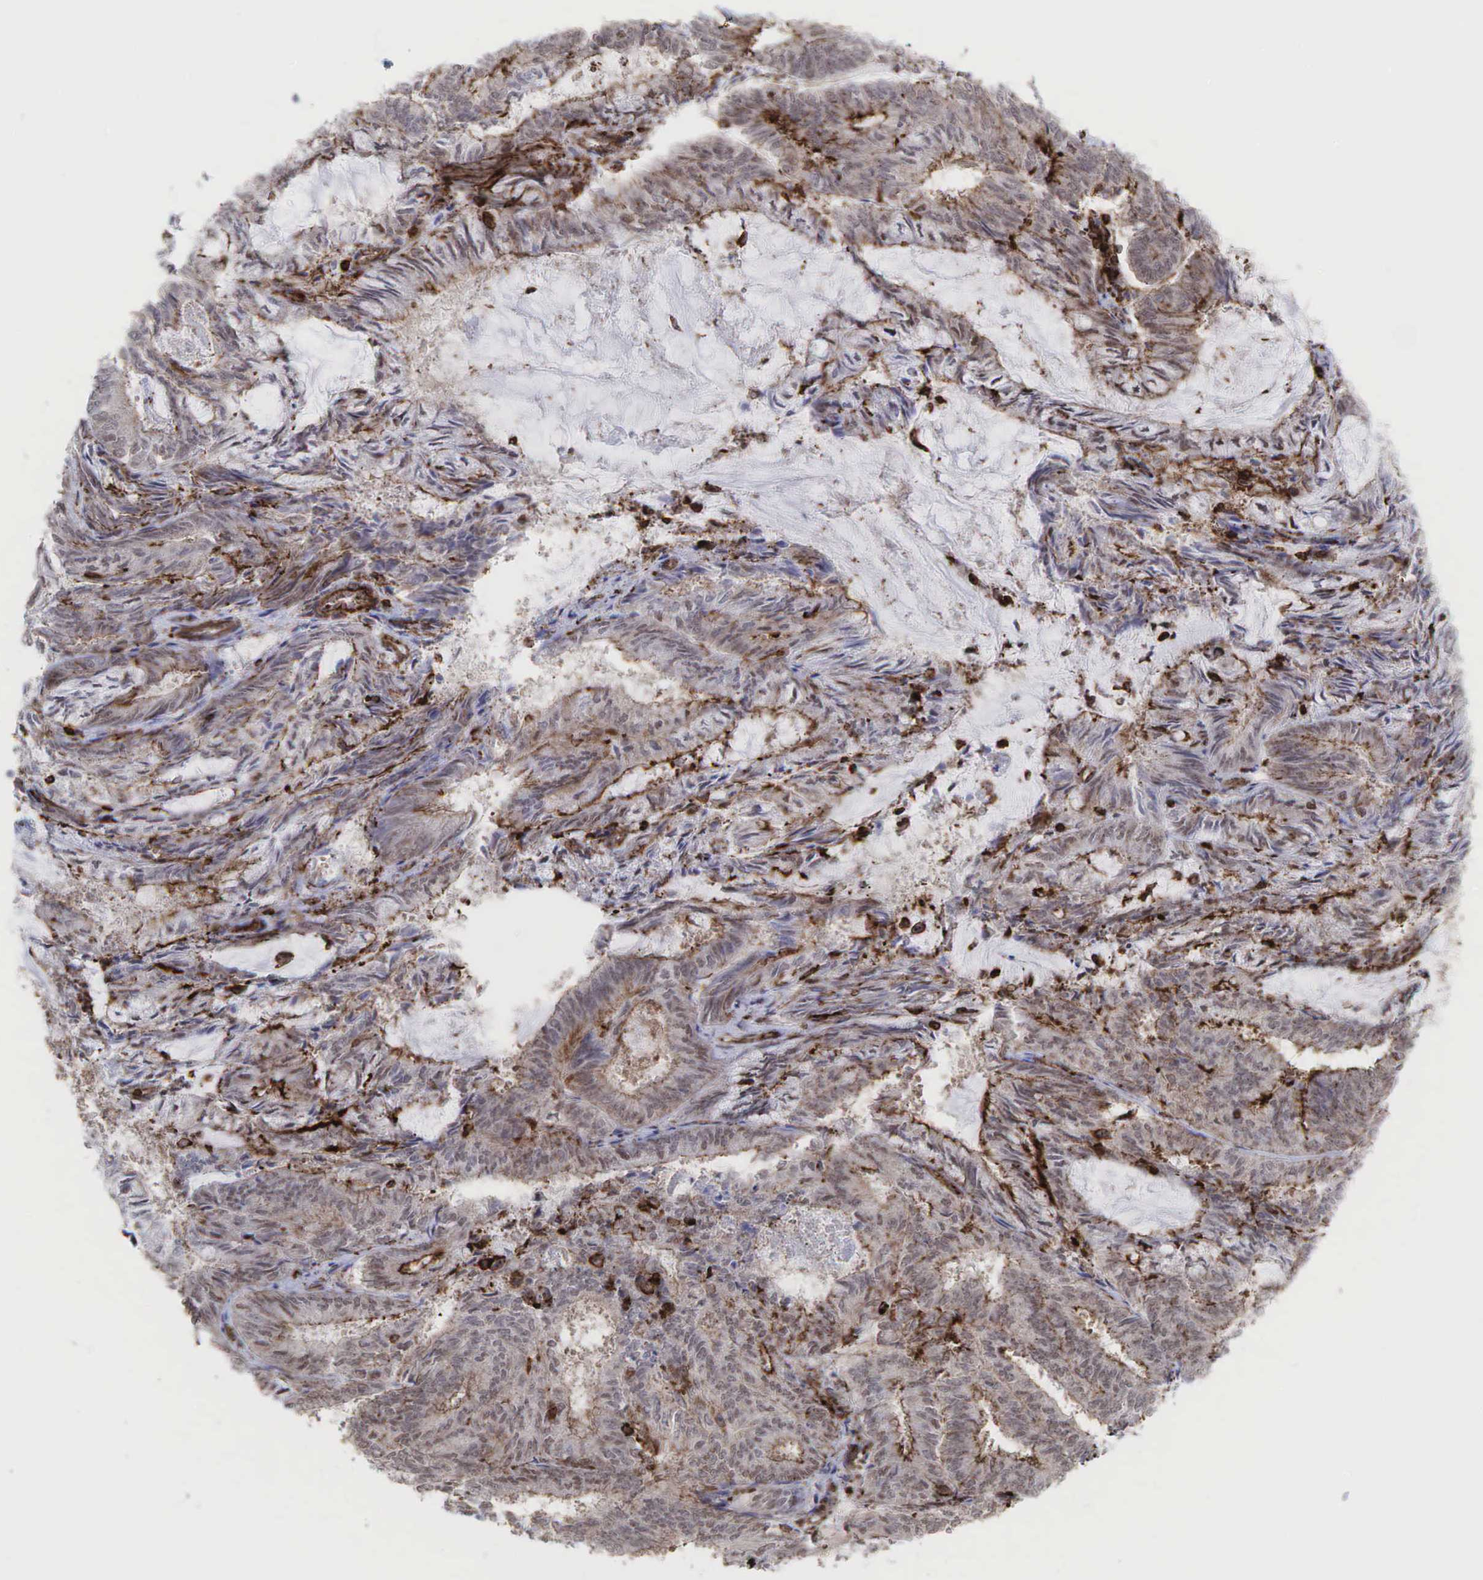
{"staining": {"intensity": "strong", "quantity": ">75%", "location": "cytoplasmic/membranous"}, "tissue": "endometrial cancer", "cell_type": "Tumor cells", "image_type": "cancer", "snomed": [{"axis": "morphology", "description": "Adenocarcinoma, NOS"}, {"axis": "topography", "description": "Endometrium"}], "caption": "A brown stain shows strong cytoplasmic/membranous positivity of a protein in endometrial cancer (adenocarcinoma) tumor cells.", "gene": "GPRASP1", "patient": {"sex": "female", "age": 59}}